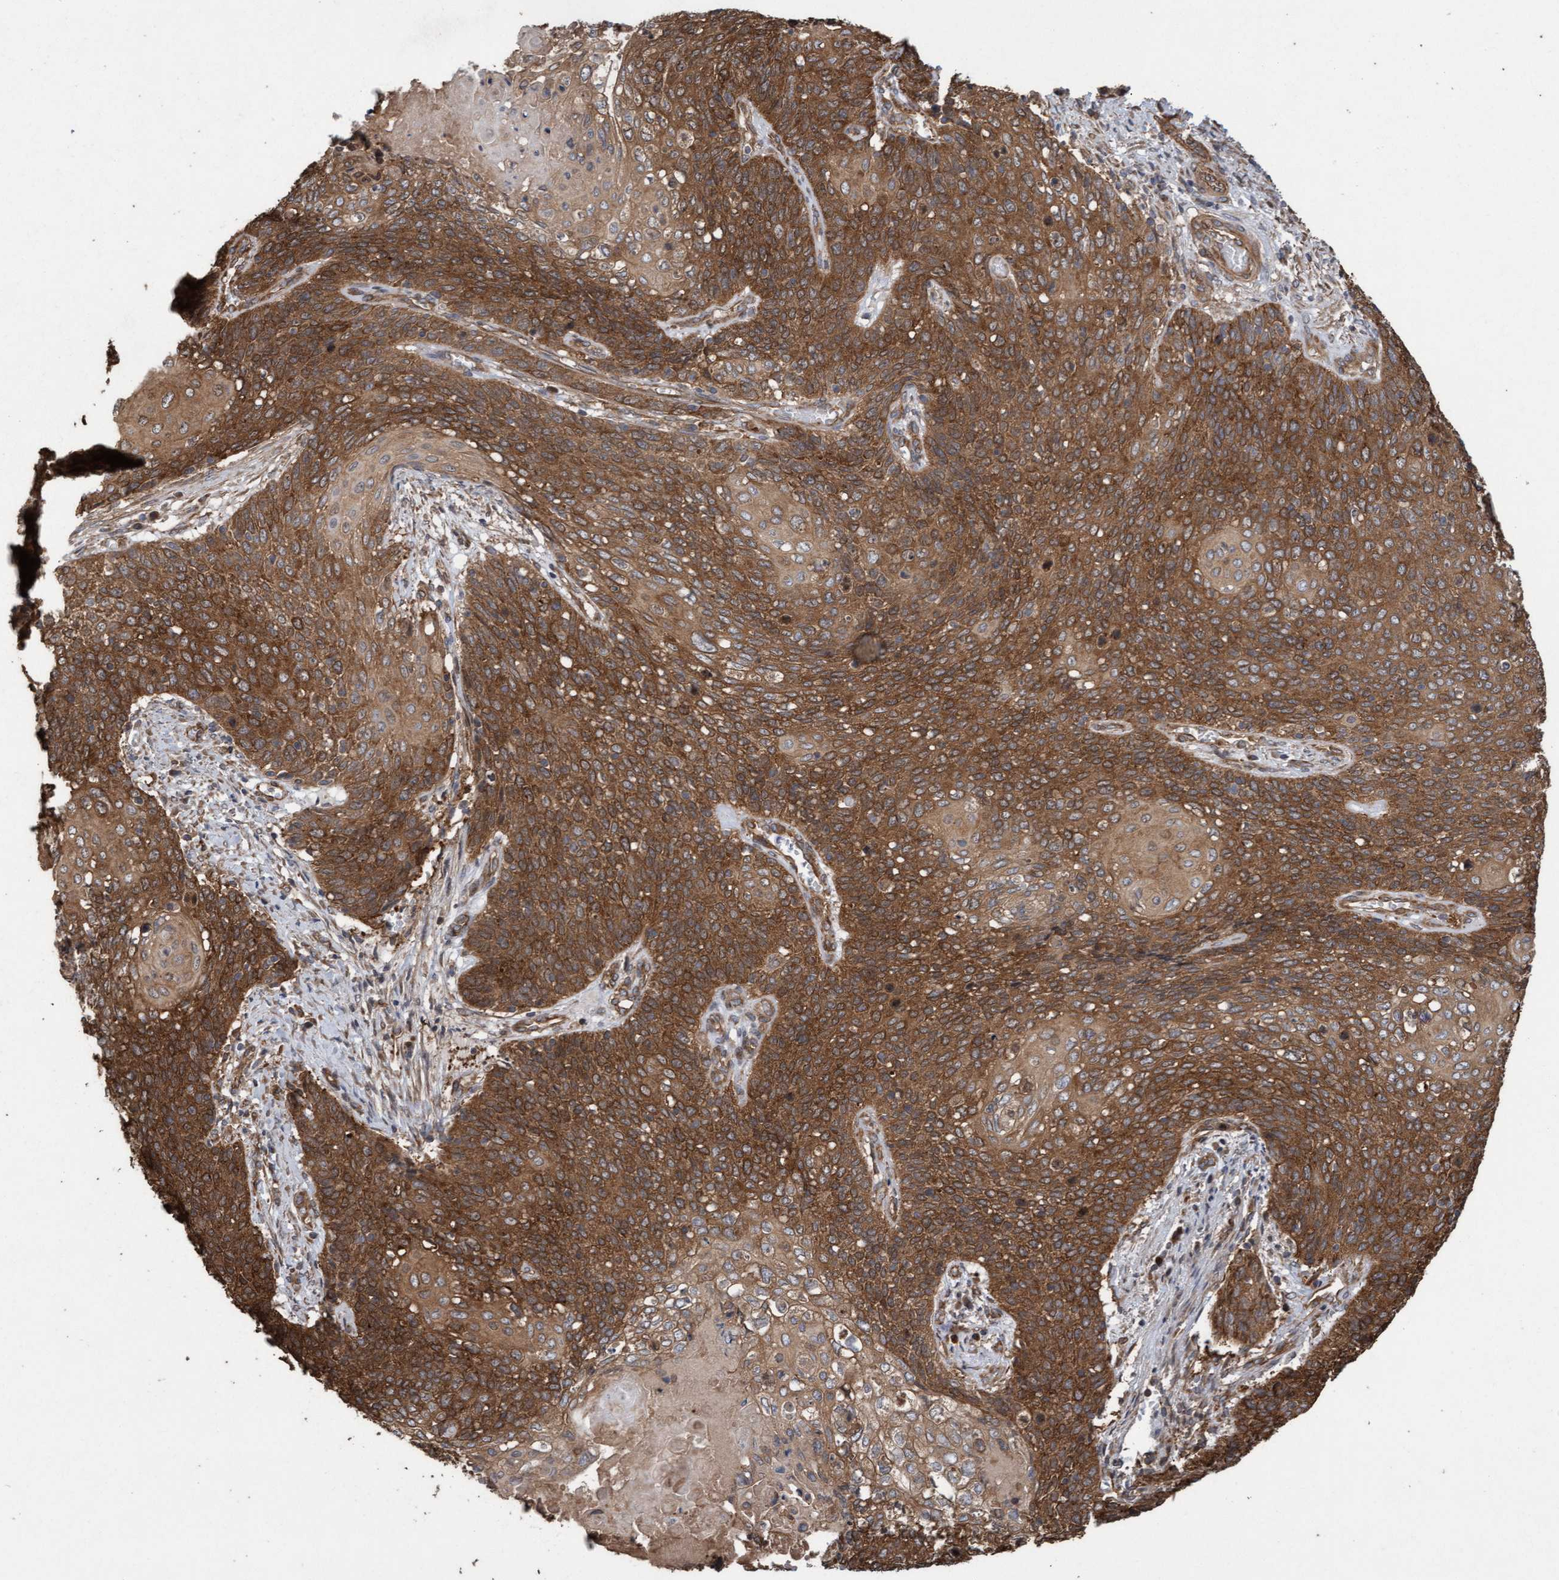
{"staining": {"intensity": "strong", "quantity": ">75%", "location": "cytoplasmic/membranous"}, "tissue": "cervical cancer", "cell_type": "Tumor cells", "image_type": "cancer", "snomed": [{"axis": "morphology", "description": "Squamous cell carcinoma, NOS"}, {"axis": "topography", "description": "Cervix"}], "caption": "Tumor cells exhibit high levels of strong cytoplasmic/membranous positivity in approximately >75% of cells in cervical cancer.", "gene": "CDC42EP4", "patient": {"sex": "female", "age": 39}}